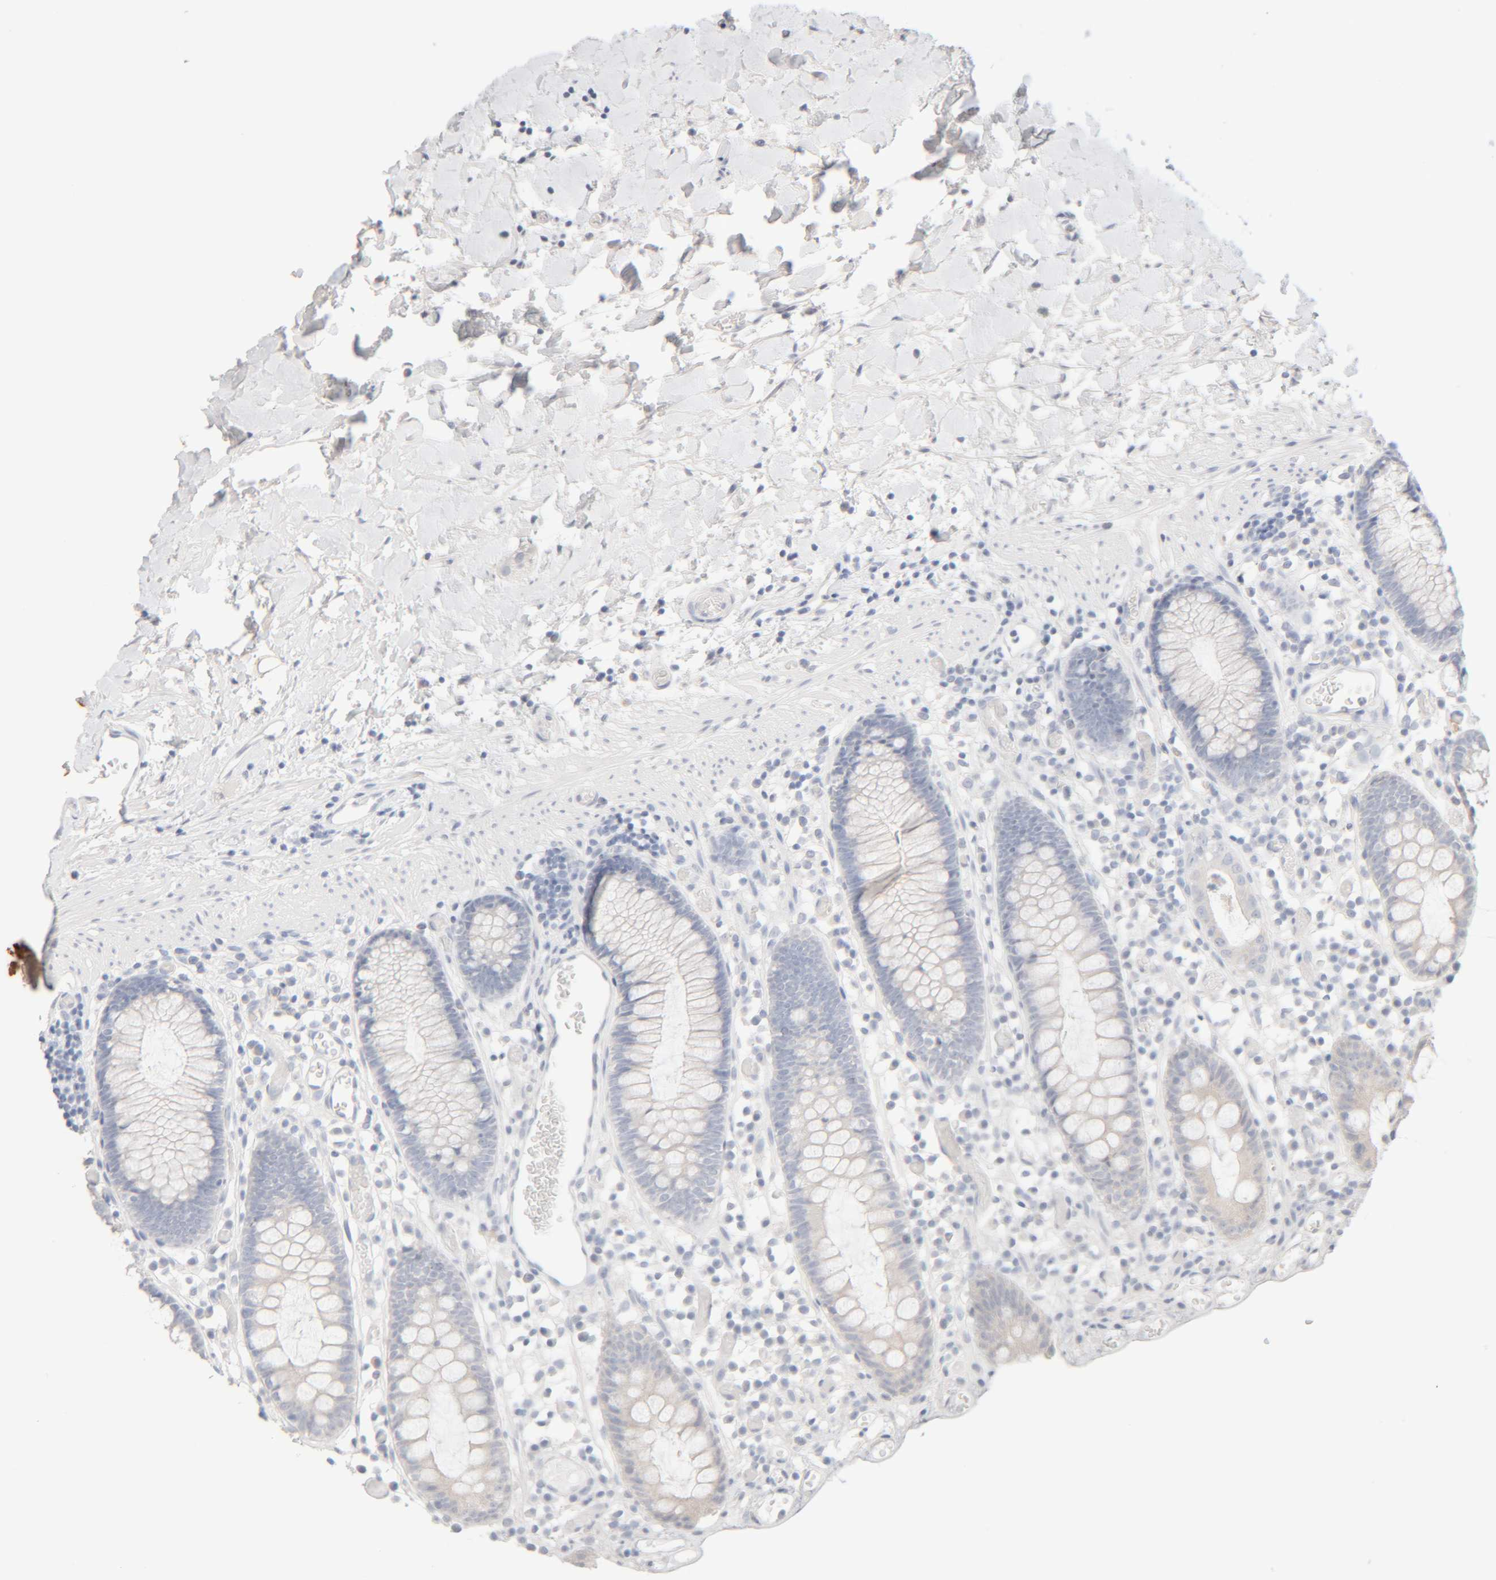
{"staining": {"intensity": "negative", "quantity": "none", "location": "none"}, "tissue": "colon", "cell_type": "Endothelial cells", "image_type": "normal", "snomed": [{"axis": "morphology", "description": "Normal tissue, NOS"}, {"axis": "topography", "description": "Colon"}], "caption": "This is an immunohistochemistry (IHC) micrograph of normal colon. There is no expression in endothelial cells.", "gene": "RIDA", "patient": {"sex": "male", "age": 14}}